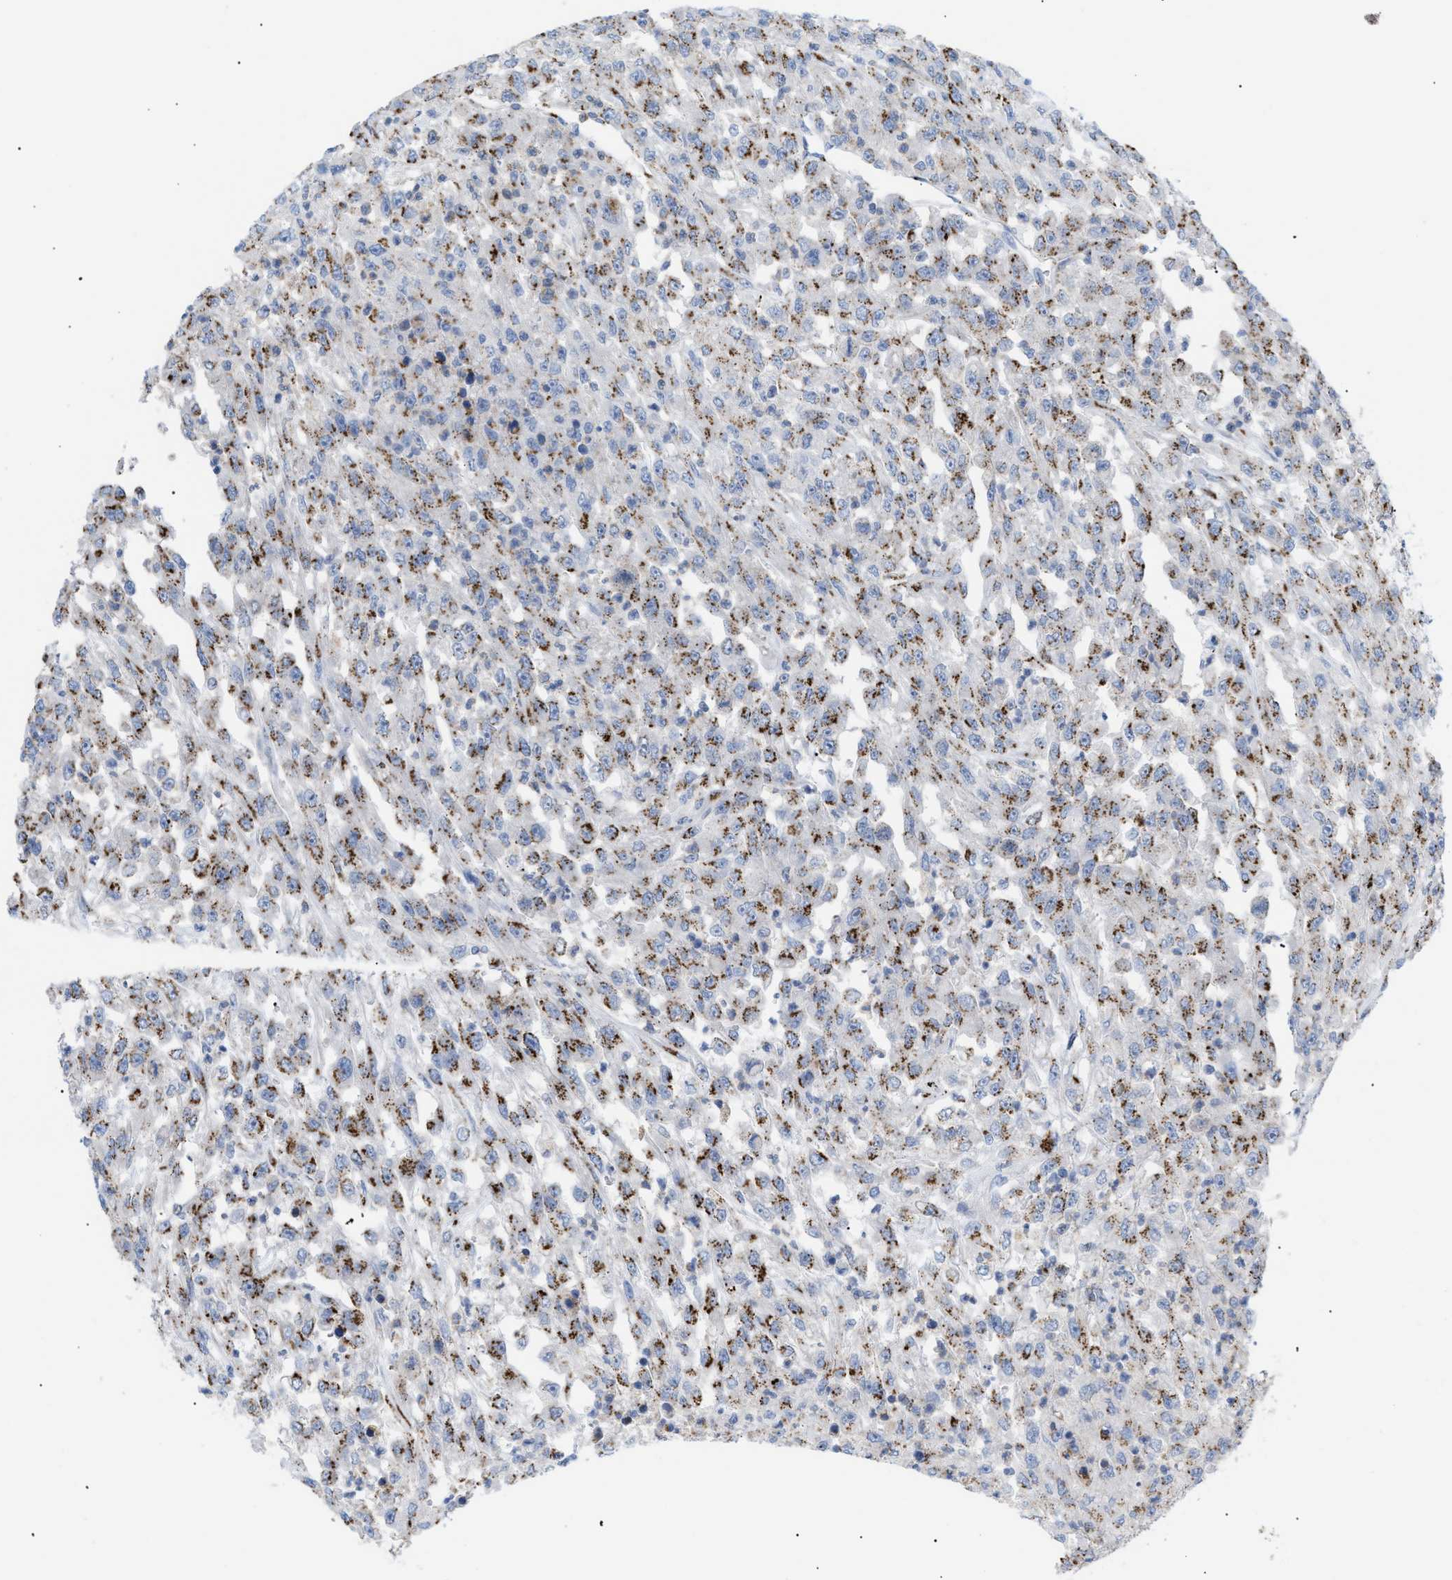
{"staining": {"intensity": "moderate", "quantity": ">75%", "location": "cytoplasmic/membranous"}, "tissue": "urothelial cancer", "cell_type": "Tumor cells", "image_type": "cancer", "snomed": [{"axis": "morphology", "description": "Urothelial carcinoma, High grade"}, {"axis": "topography", "description": "Urinary bladder"}], "caption": "High-grade urothelial carcinoma stained with a protein marker exhibits moderate staining in tumor cells.", "gene": "TMEM17", "patient": {"sex": "male", "age": 46}}